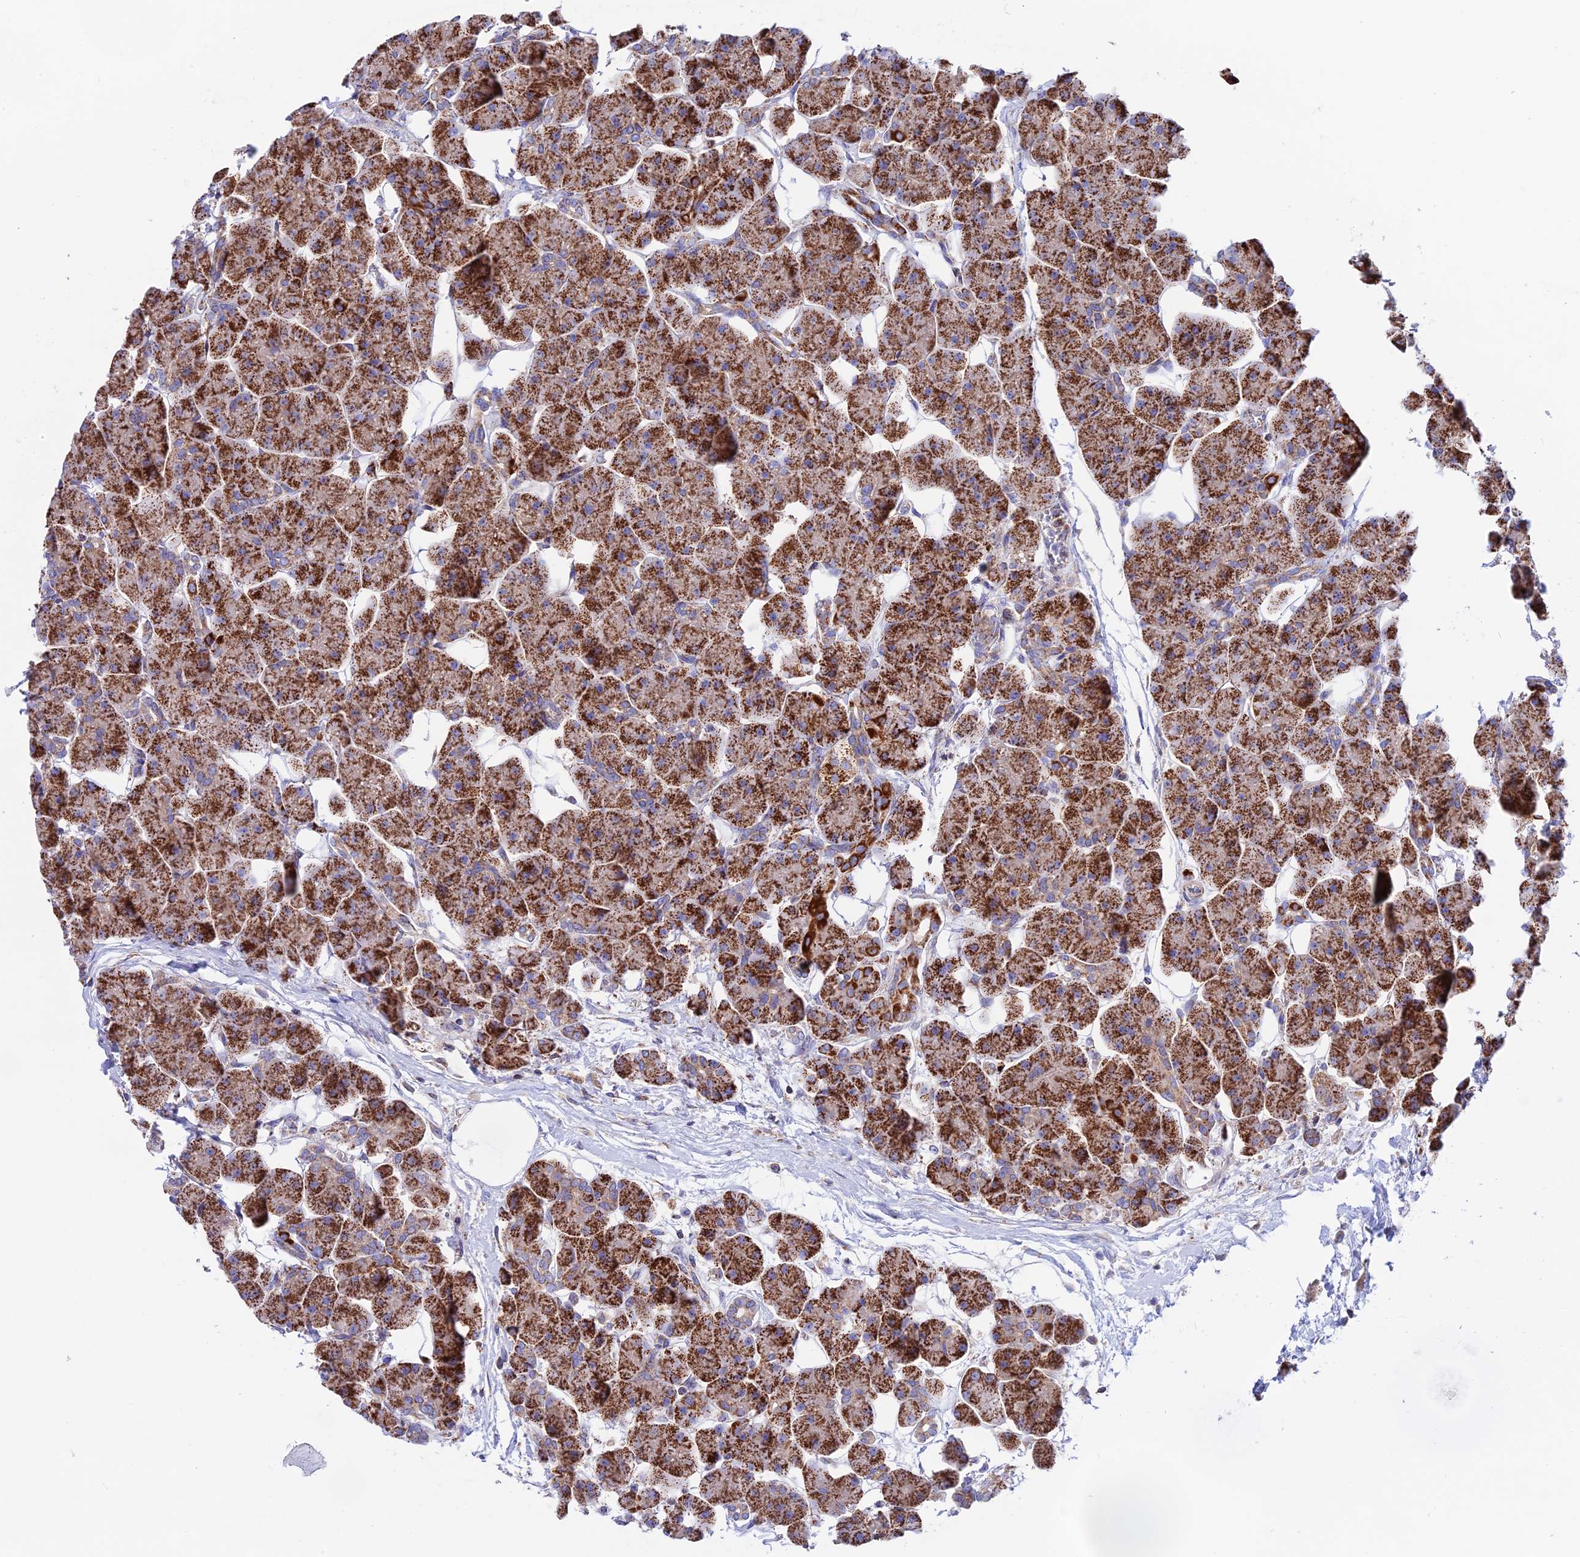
{"staining": {"intensity": "strong", "quantity": ">75%", "location": "cytoplasmic/membranous"}, "tissue": "pancreas", "cell_type": "Exocrine glandular cells", "image_type": "normal", "snomed": [{"axis": "morphology", "description": "Normal tissue, NOS"}, {"axis": "topography", "description": "Pancreas"}], "caption": "A high-resolution micrograph shows immunohistochemistry staining of benign pancreas, which reveals strong cytoplasmic/membranous positivity in about >75% of exocrine glandular cells. (Brightfield microscopy of DAB IHC at high magnification).", "gene": "GCDH", "patient": {"sex": "male", "age": 66}}